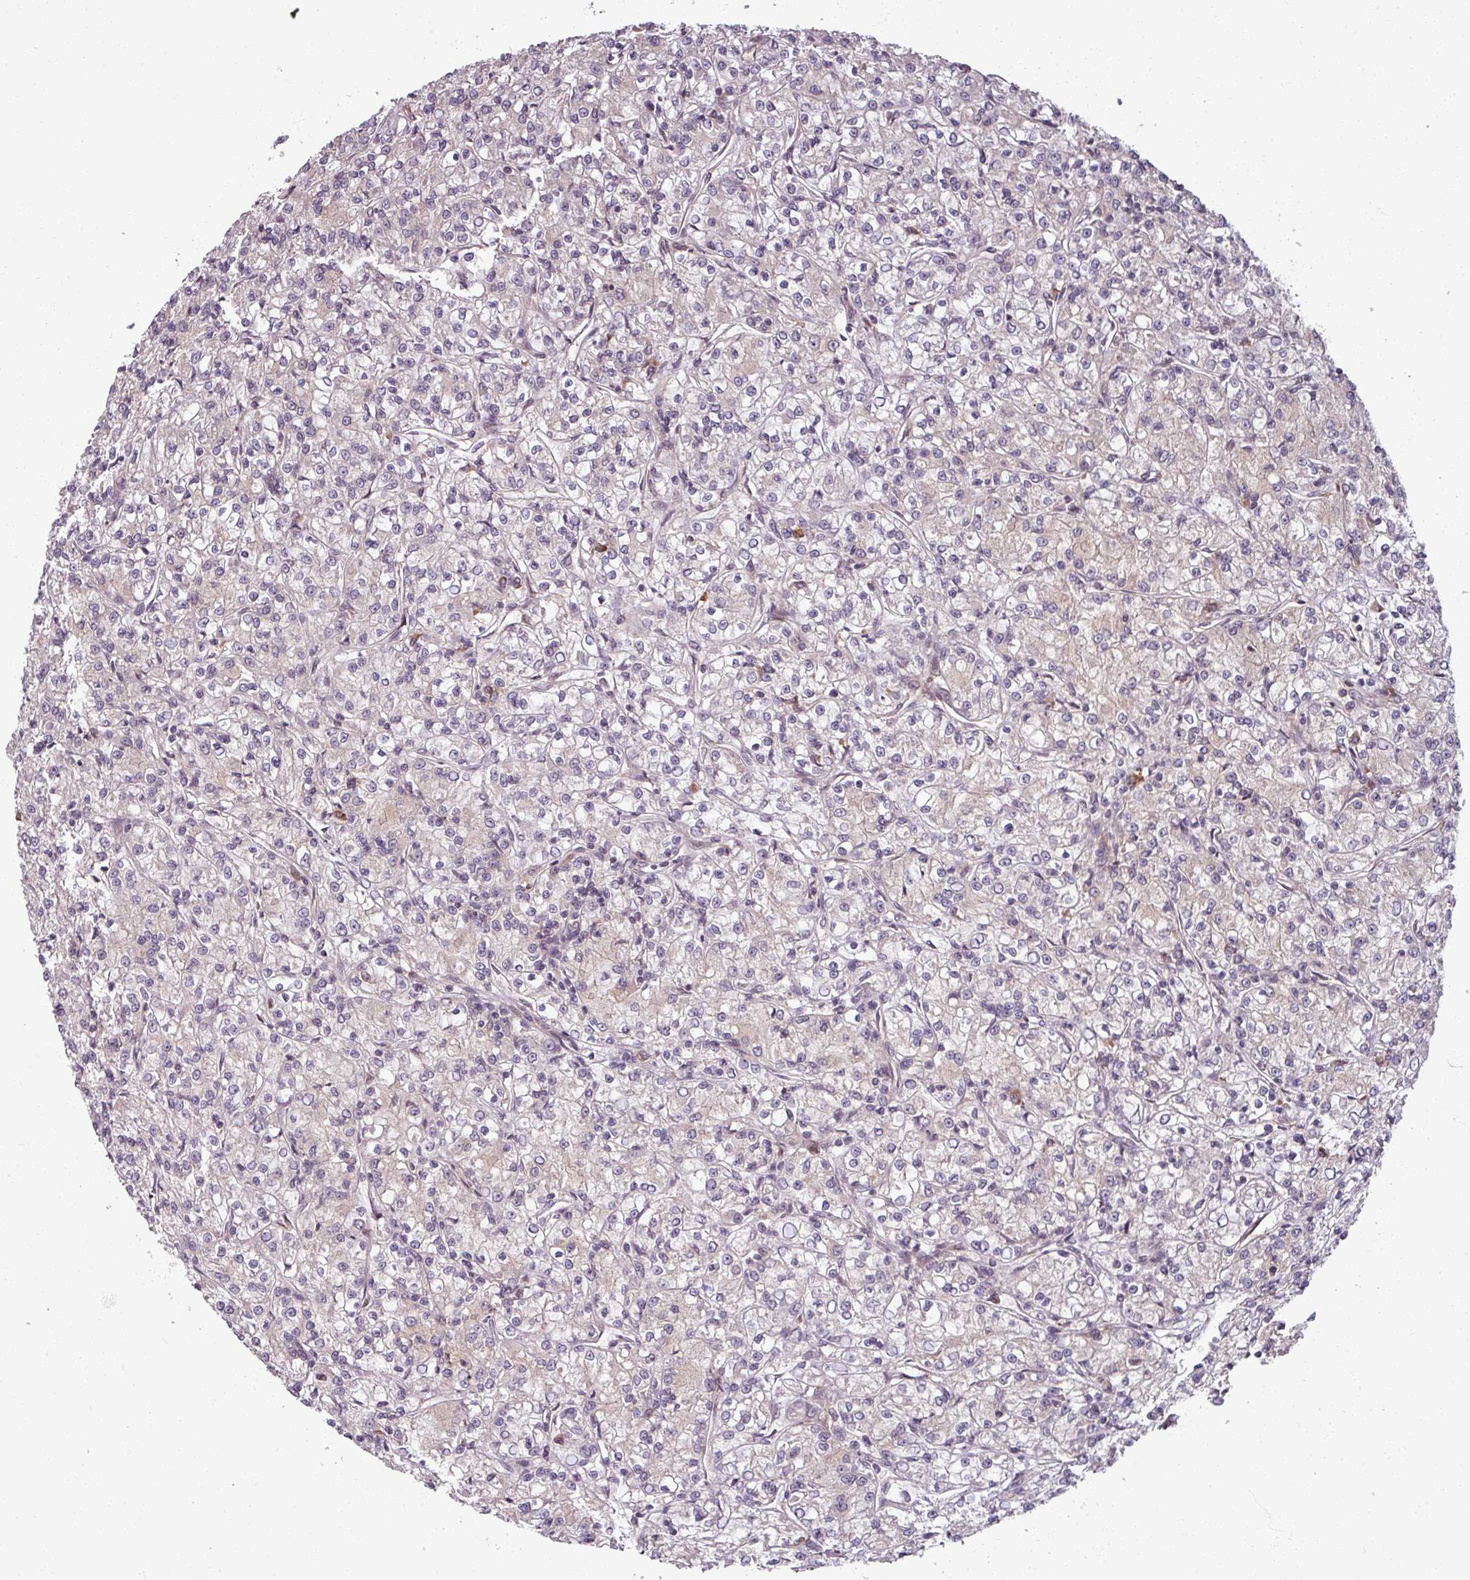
{"staining": {"intensity": "negative", "quantity": "none", "location": "none"}, "tissue": "renal cancer", "cell_type": "Tumor cells", "image_type": "cancer", "snomed": [{"axis": "morphology", "description": "Adenocarcinoma, NOS"}, {"axis": "topography", "description": "Kidney"}], "caption": "DAB (3,3'-diaminobenzidine) immunohistochemical staining of renal adenocarcinoma demonstrates no significant positivity in tumor cells. Brightfield microscopy of immunohistochemistry (IHC) stained with DAB (brown) and hematoxylin (blue), captured at high magnification.", "gene": "POLR2G", "patient": {"sex": "female", "age": 59}}